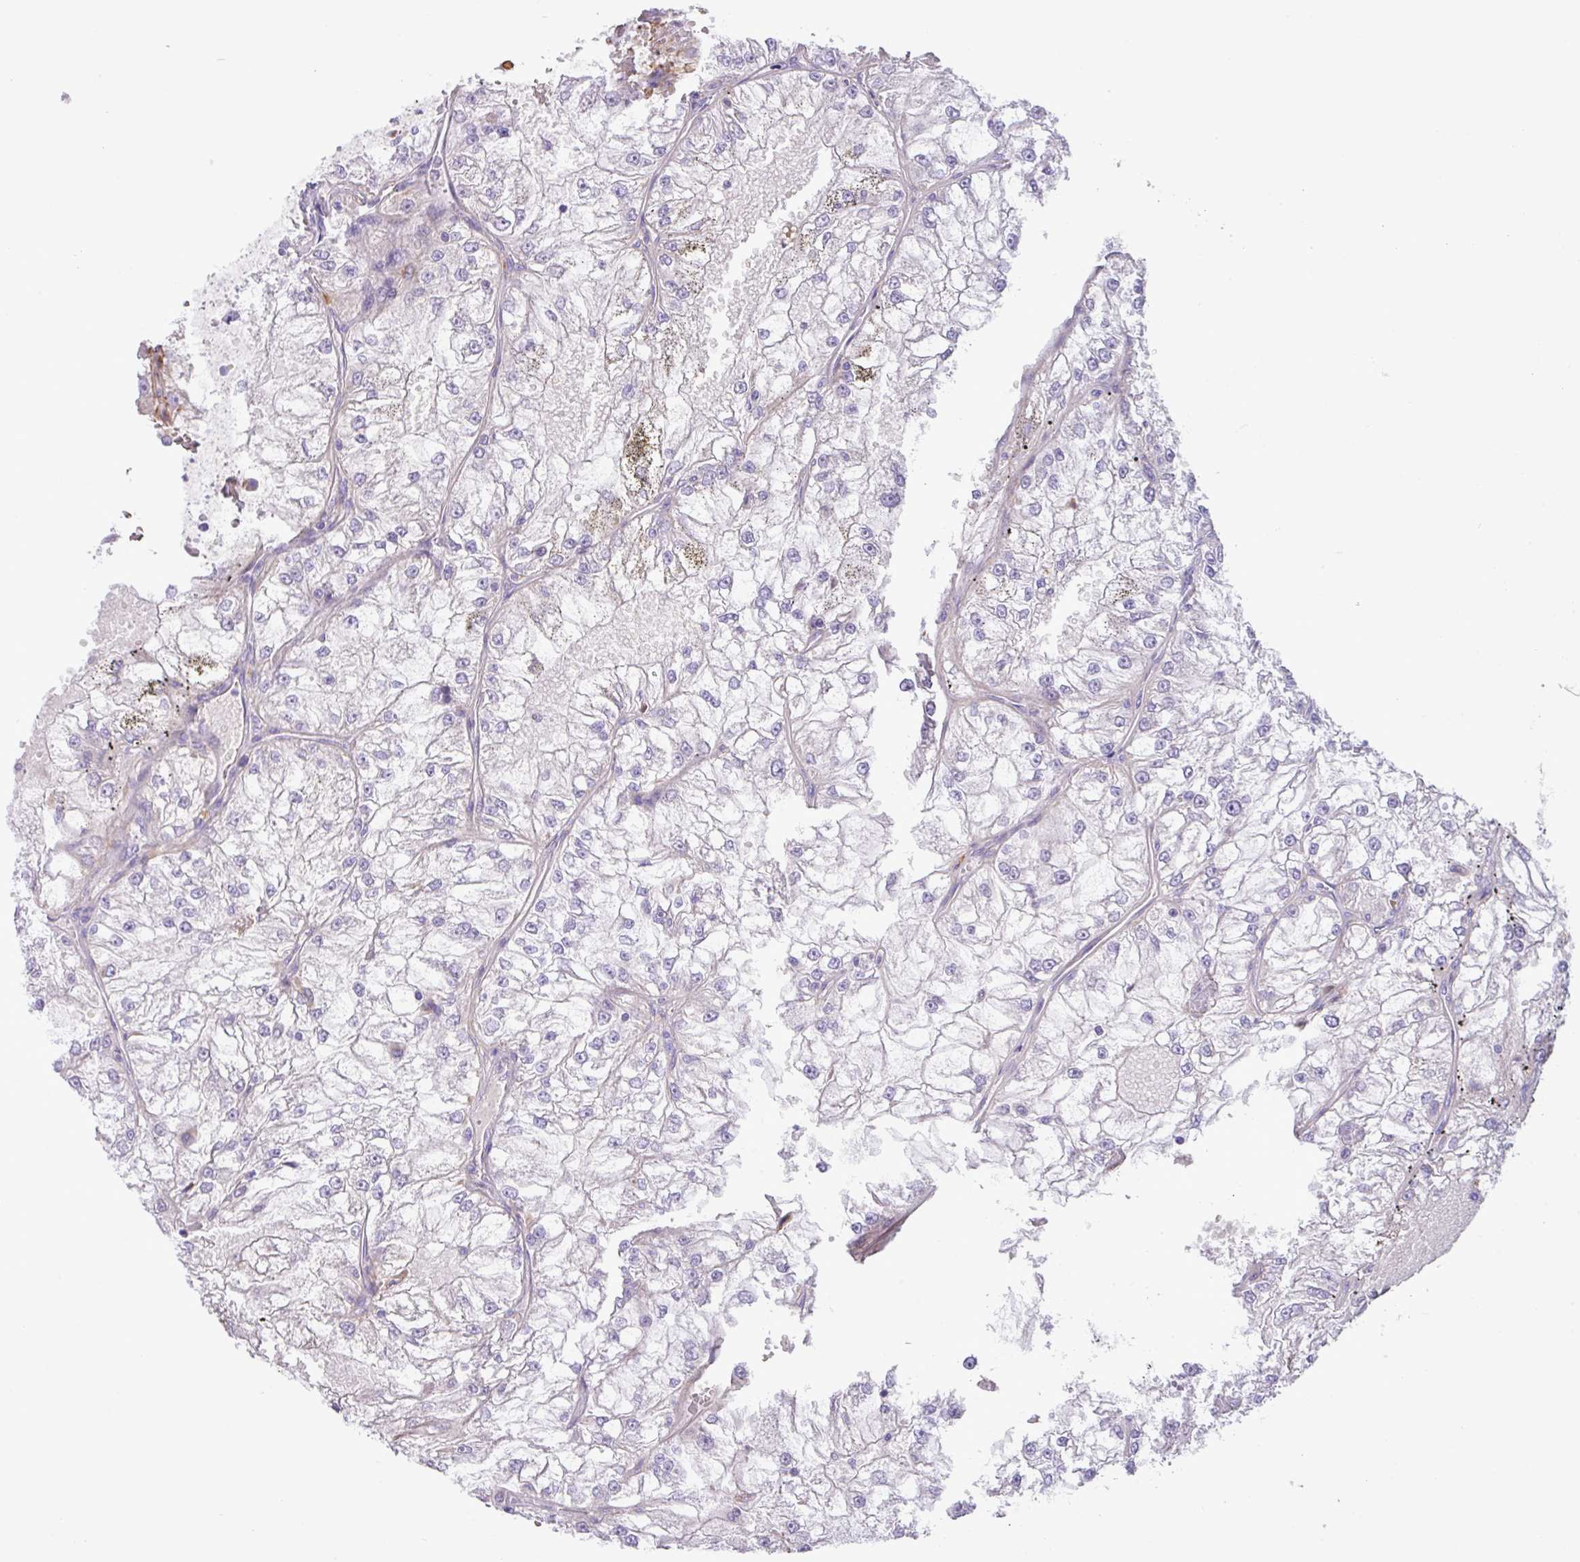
{"staining": {"intensity": "negative", "quantity": "none", "location": "none"}, "tissue": "renal cancer", "cell_type": "Tumor cells", "image_type": "cancer", "snomed": [{"axis": "morphology", "description": "Adenocarcinoma, NOS"}, {"axis": "topography", "description": "Kidney"}], "caption": "An immunohistochemistry histopathology image of renal adenocarcinoma is shown. There is no staining in tumor cells of renal adenocarcinoma.", "gene": "MRM2", "patient": {"sex": "female", "age": 72}}